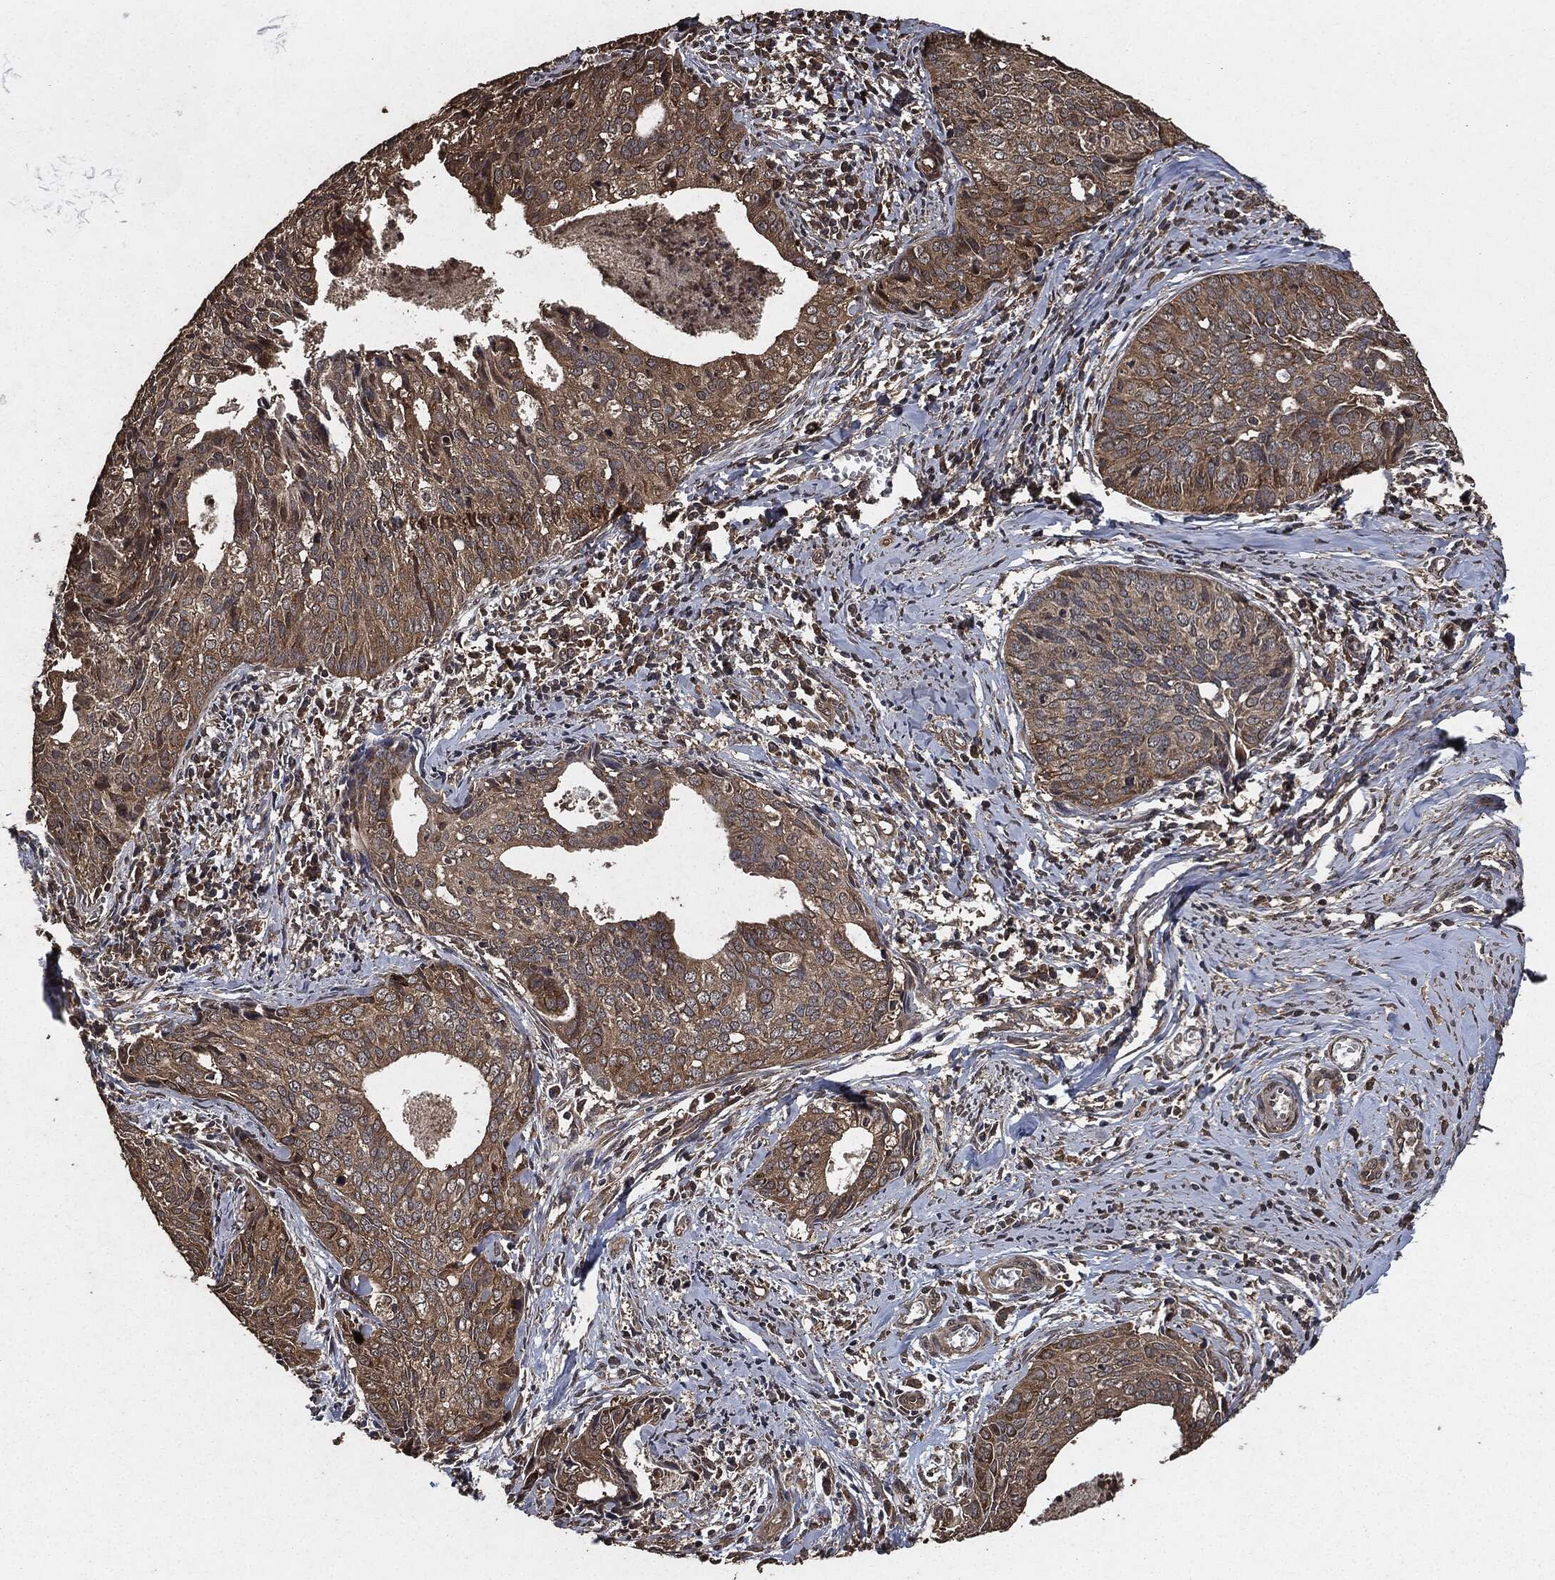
{"staining": {"intensity": "weak", "quantity": ">75%", "location": "cytoplasmic/membranous"}, "tissue": "cervical cancer", "cell_type": "Tumor cells", "image_type": "cancer", "snomed": [{"axis": "morphology", "description": "Squamous cell carcinoma, NOS"}, {"axis": "topography", "description": "Cervix"}], "caption": "Cervical cancer (squamous cell carcinoma) tissue reveals weak cytoplasmic/membranous expression in approximately >75% of tumor cells, visualized by immunohistochemistry. The staining is performed using DAB (3,3'-diaminobenzidine) brown chromogen to label protein expression. The nuclei are counter-stained blue using hematoxylin.", "gene": "AKT1S1", "patient": {"sex": "female", "age": 29}}